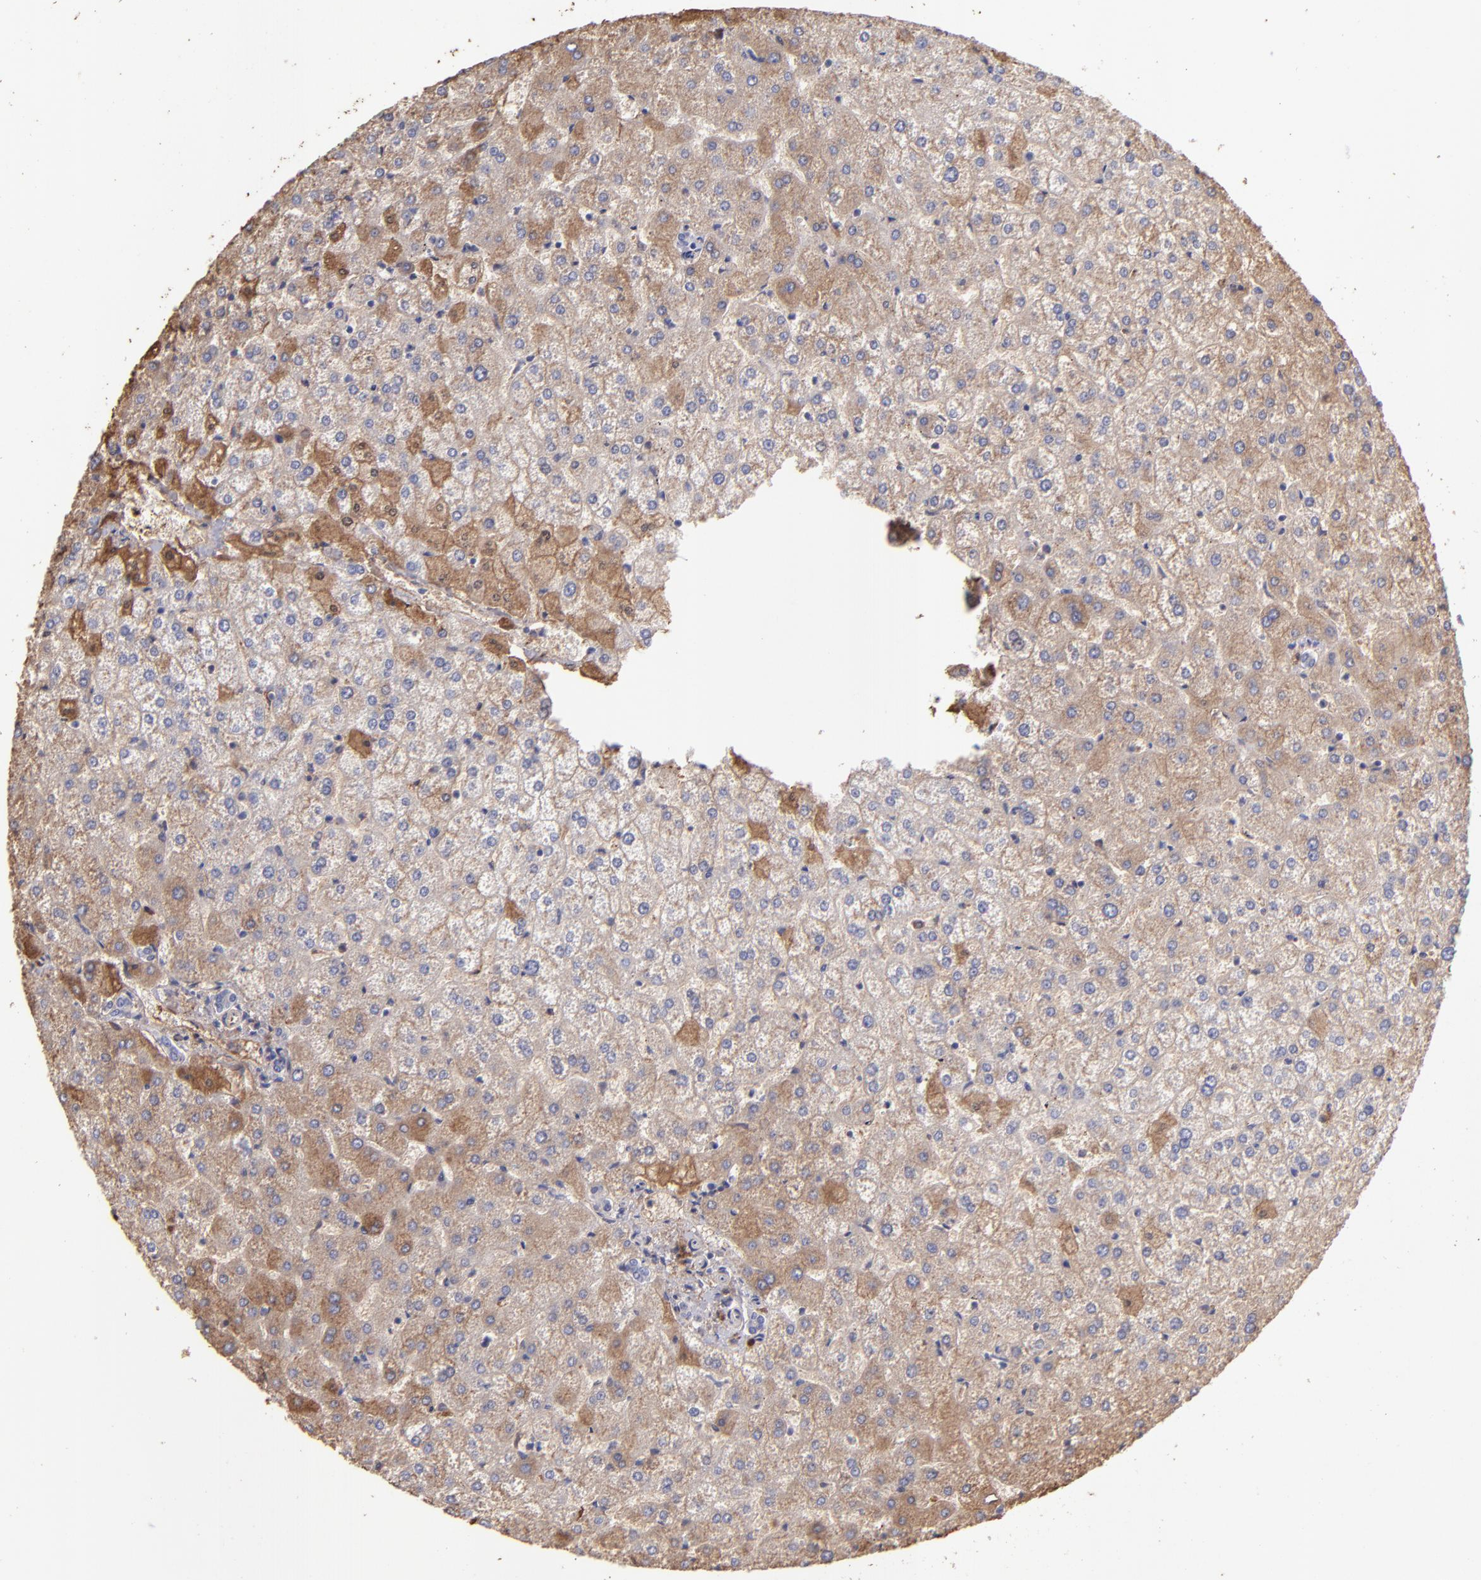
{"staining": {"intensity": "negative", "quantity": "none", "location": "none"}, "tissue": "liver", "cell_type": "Cholangiocytes", "image_type": "normal", "snomed": [{"axis": "morphology", "description": "Normal tissue, NOS"}, {"axis": "topography", "description": "Liver"}], "caption": "An image of human liver is negative for staining in cholangiocytes. (DAB IHC with hematoxylin counter stain).", "gene": "FGB", "patient": {"sex": "female", "age": 32}}